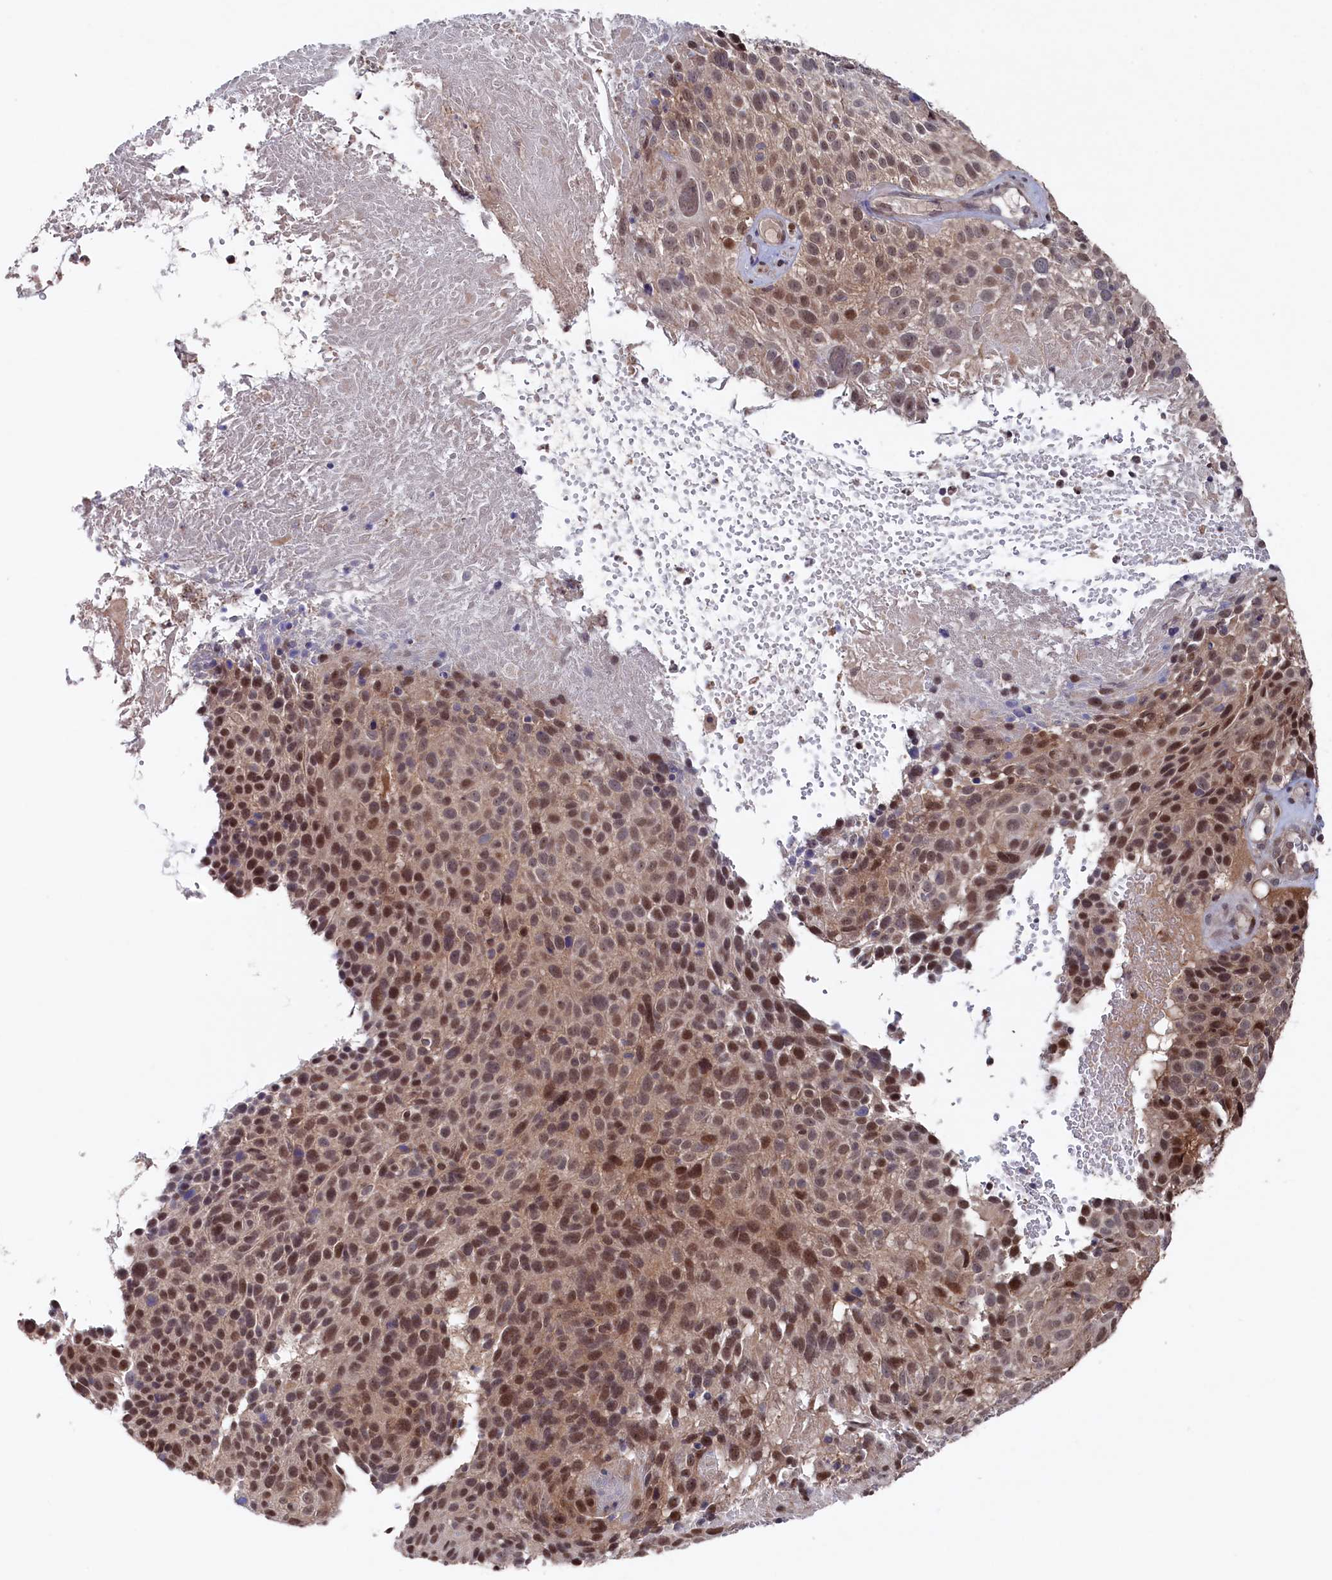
{"staining": {"intensity": "moderate", "quantity": ">75%", "location": "nuclear"}, "tissue": "cervical cancer", "cell_type": "Tumor cells", "image_type": "cancer", "snomed": [{"axis": "morphology", "description": "Squamous cell carcinoma, NOS"}, {"axis": "topography", "description": "Cervix"}], "caption": "Immunohistochemical staining of human cervical cancer exhibits medium levels of moderate nuclear protein expression in approximately >75% of tumor cells.", "gene": "TMC5", "patient": {"sex": "female", "age": 74}}